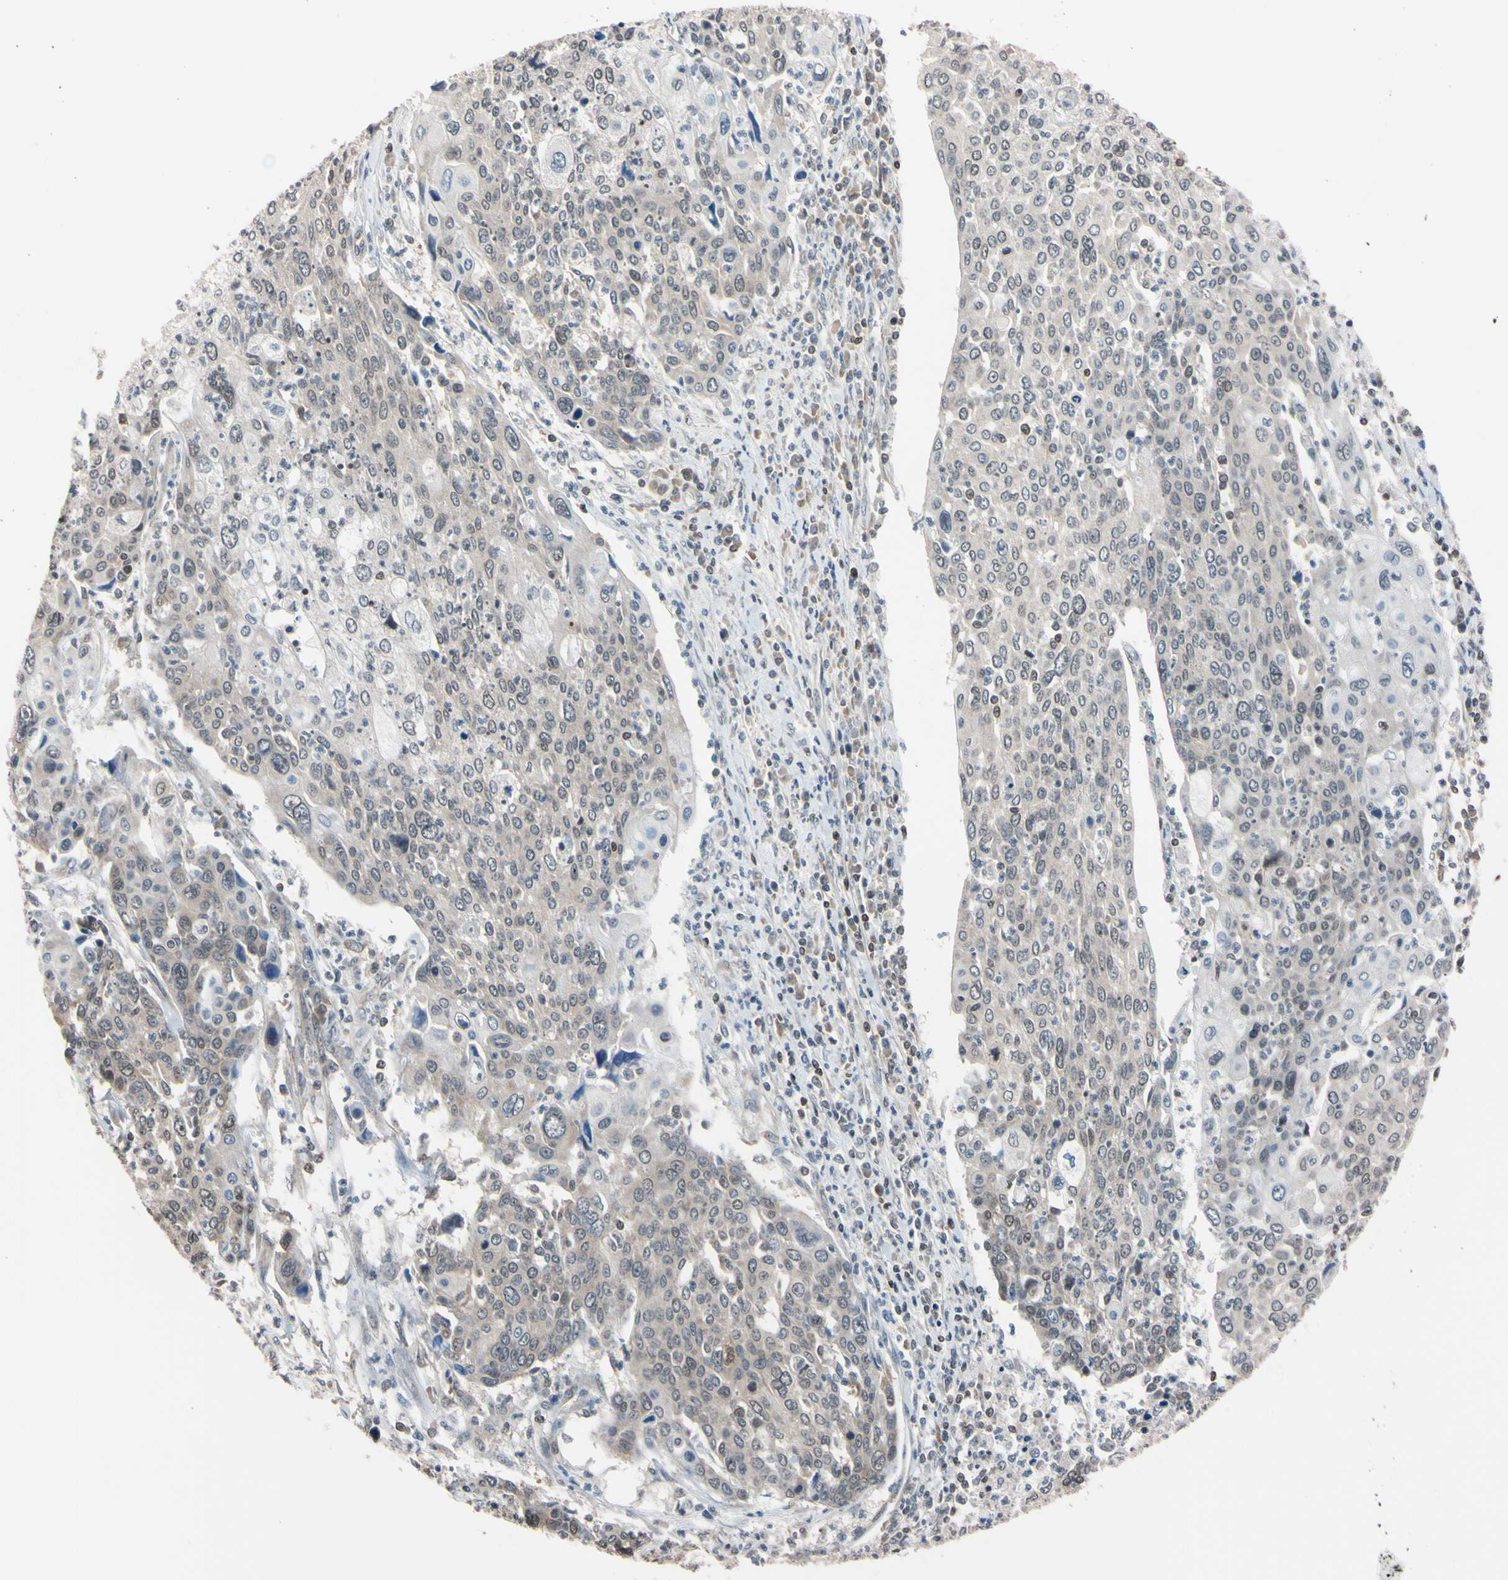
{"staining": {"intensity": "weak", "quantity": ">75%", "location": "cytoplasmic/membranous"}, "tissue": "cervical cancer", "cell_type": "Tumor cells", "image_type": "cancer", "snomed": [{"axis": "morphology", "description": "Squamous cell carcinoma, NOS"}, {"axis": "topography", "description": "Cervix"}], "caption": "DAB immunohistochemical staining of human cervical squamous cell carcinoma demonstrates weak cytoplasmic/membranous protein expression in approximately >75% of tumor cells.", "gene": "UBE2I", "patient": {"sex": "female", "age": 40}}